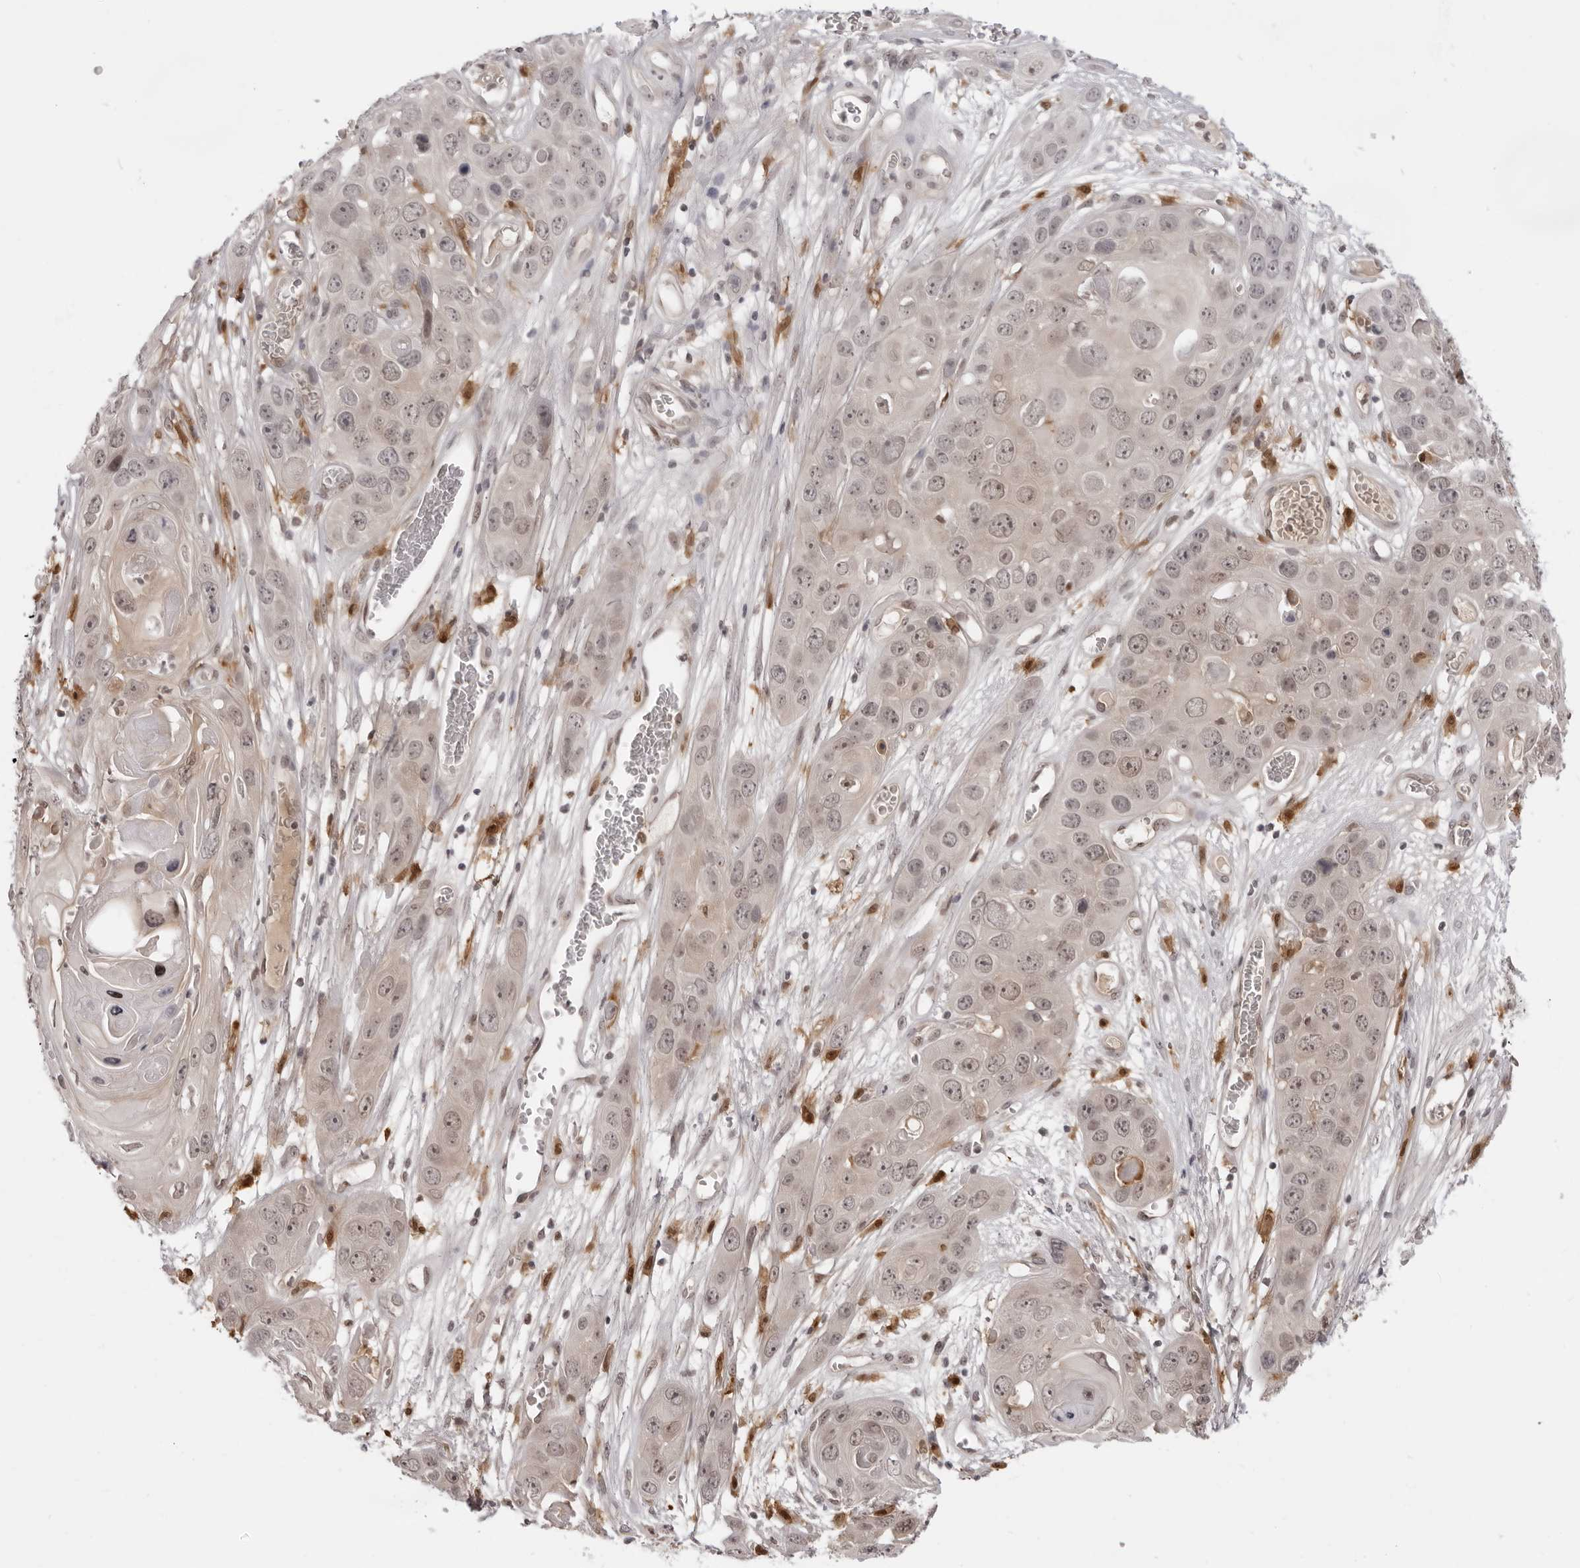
{"staining": {"intensity": "weak", "quantity": ">75%", "location": "nuclear"}, "tissue": "skin cancer", "cell_type": "Tumor cells", "image_type": "cancer", "snomed": [{"axis": "morphology", "description": "Squamous cell carcinoma, NOS"}, {"axis": "topography", "description": "Skin"}], "caption": "Weak nuclear protein expression is identified in approximately >75% of tumor cells in skin squamous cell carcinoma.", "gene": "SRGAP2", "patient": {"sex": "male", "age": 55}}